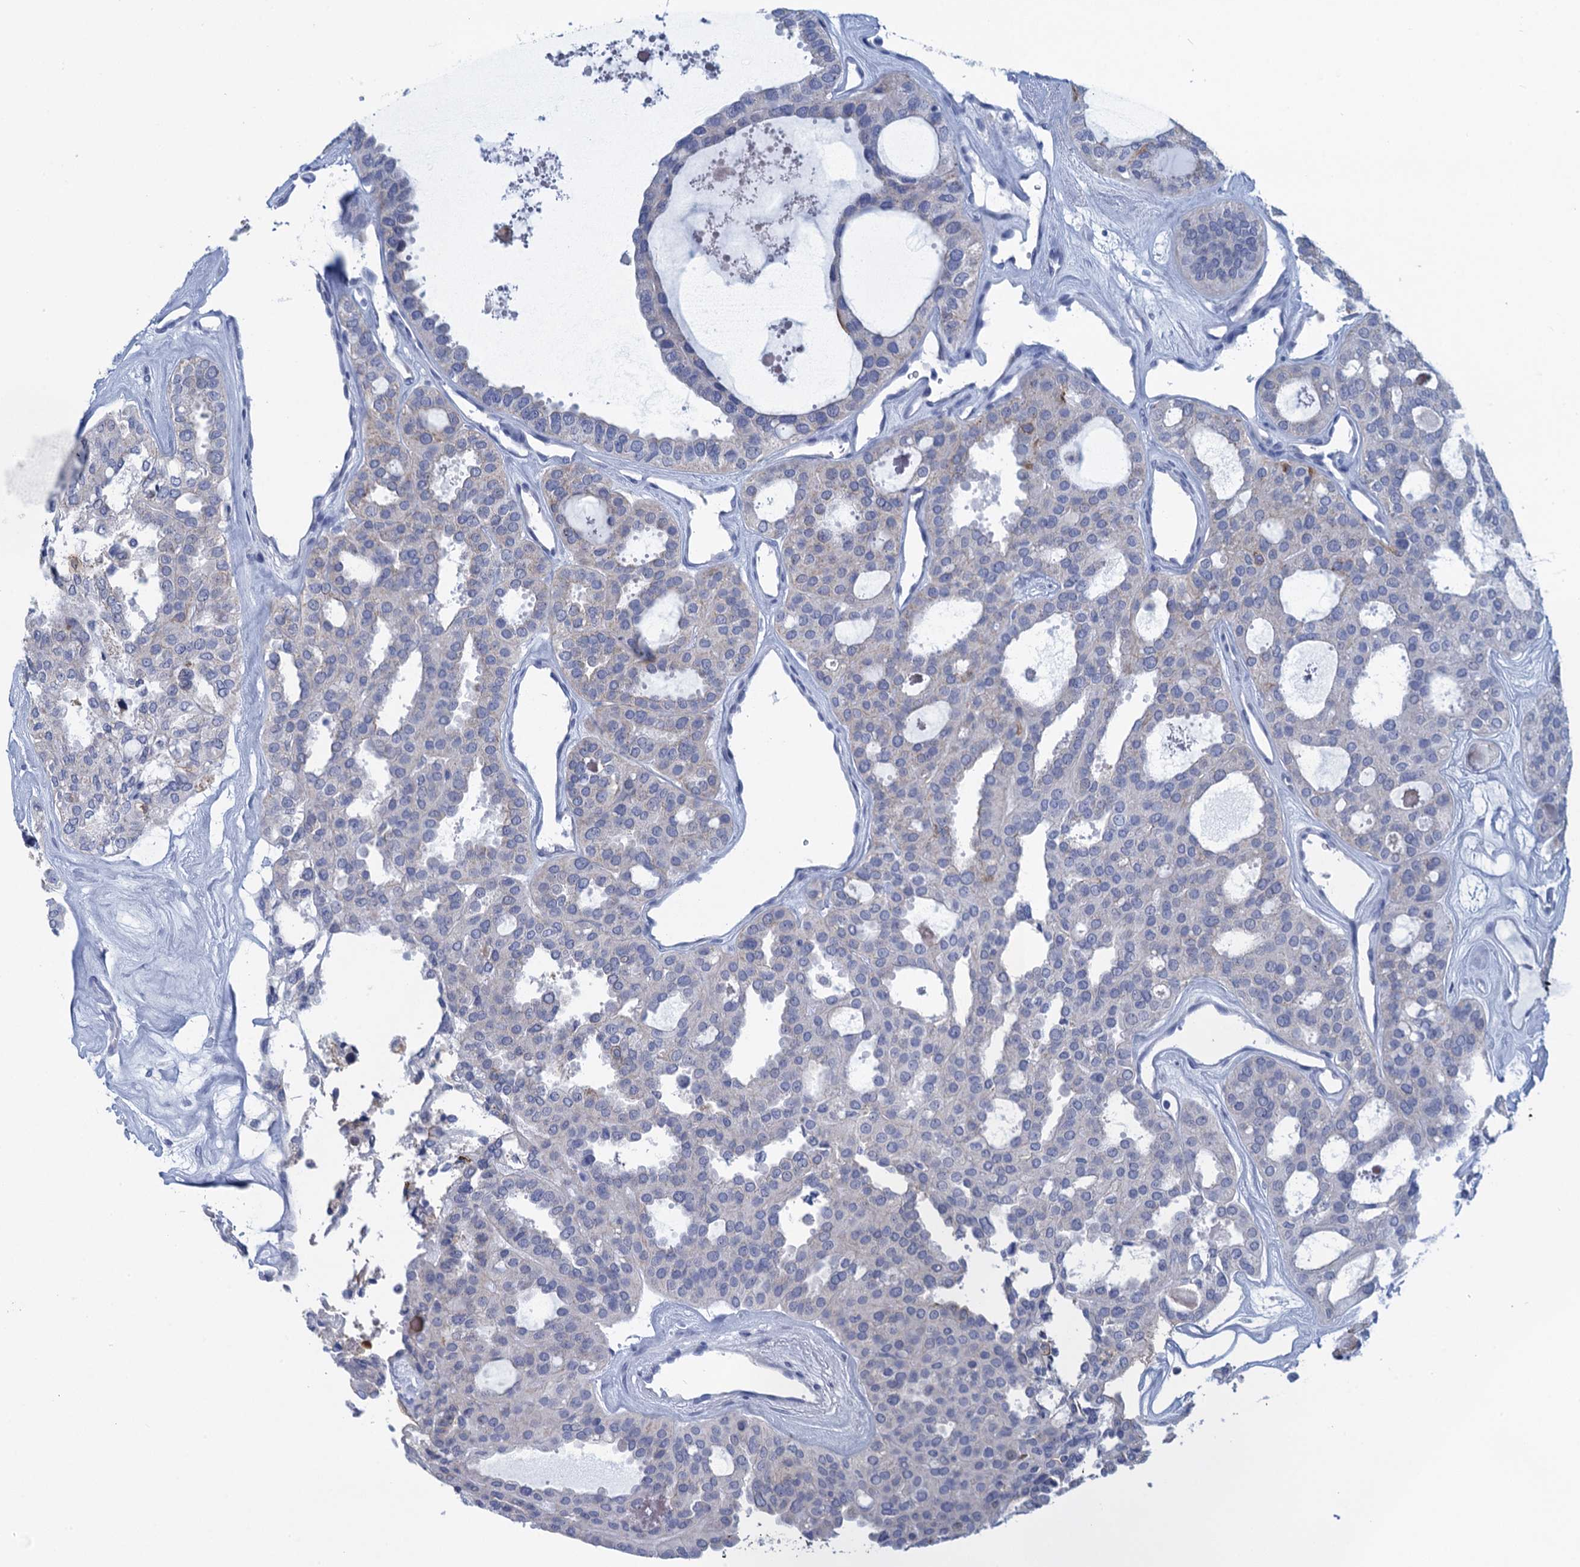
{"staining": {"intensity": "negative", "quantity": "none", "location": "none"}, "tissue": "thyroid cancer", "cell_type": "Tumor cells", "image_type": "cancer", "snomed": [{"axis": "morphology", "description": "Follicular adenoma carcinoma, NOS"}, {"axis": "topography", "description": "Thyroid gland"}], "caption": "A high-resolution image shows immunohistochemistry staining of thyroid follicular adenoma carcinoma, which reveals no significant expression in tumor cells. (DAB immunohistochemistry (IHC), high magnification).", "gene": "SCEL", "patient": {"sex": "male", "age": 75}}